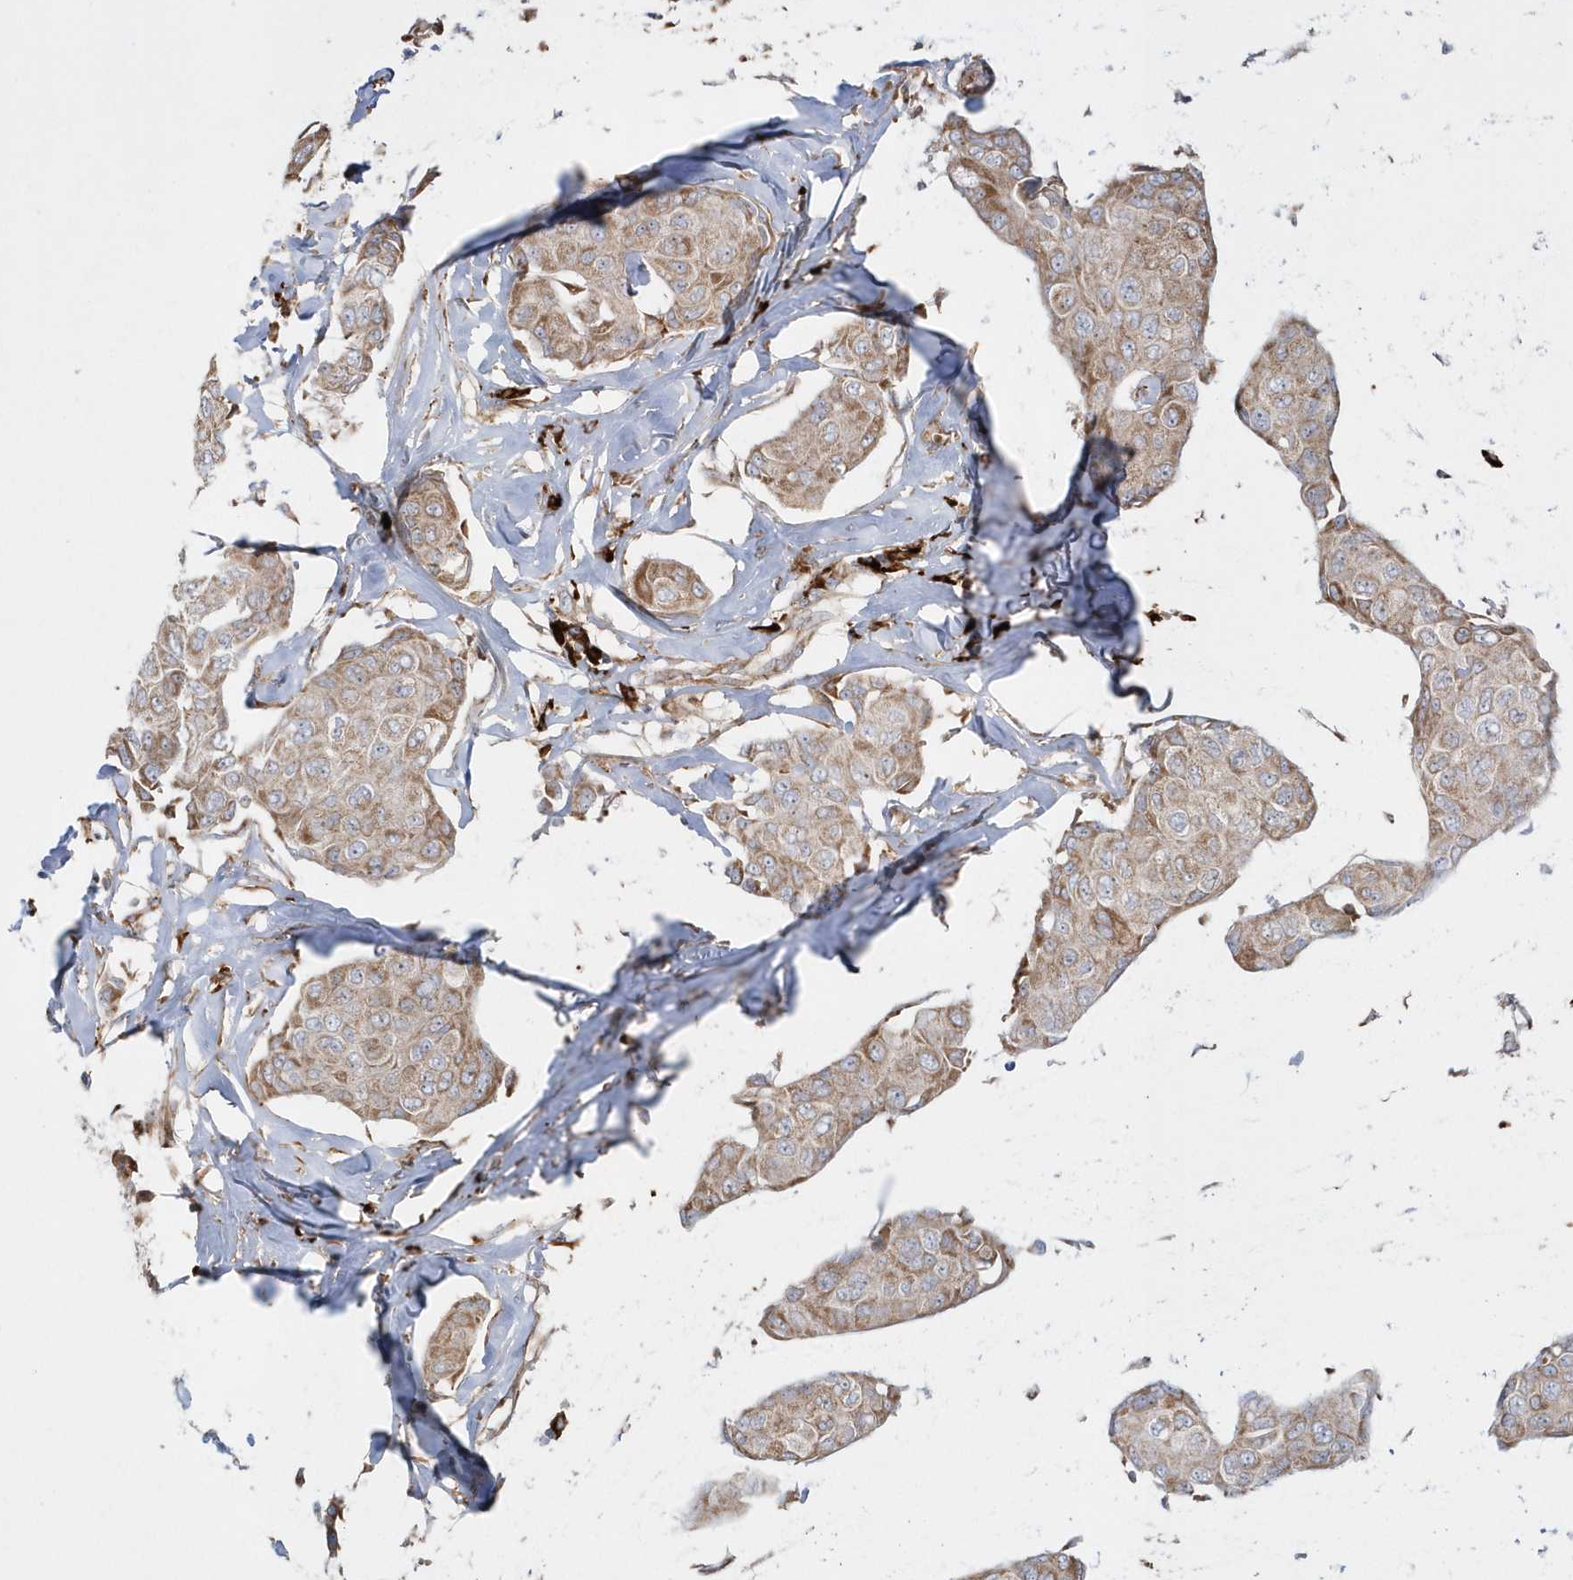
{"staining": {"intensity": "weak", "quantity": ">75%", "location": "cytoplasmic/membranous"}, "tissue": "breast cancer", "cell_type": "Tumor cells", "image_type": "cancer", "snomed": [{"axis": "morphology", "description": "Duct carcinoma"}, {"axis": "topography", "description": "Breast"}], "caption": "Weak cytoplasmic/membranous protein positivity is appreciated in approximately >75% of tumor cells in invasive ductal carcinoma (breast).", "gene": "SH3BP2", "patient": {"sex": "female", "age": 80}}